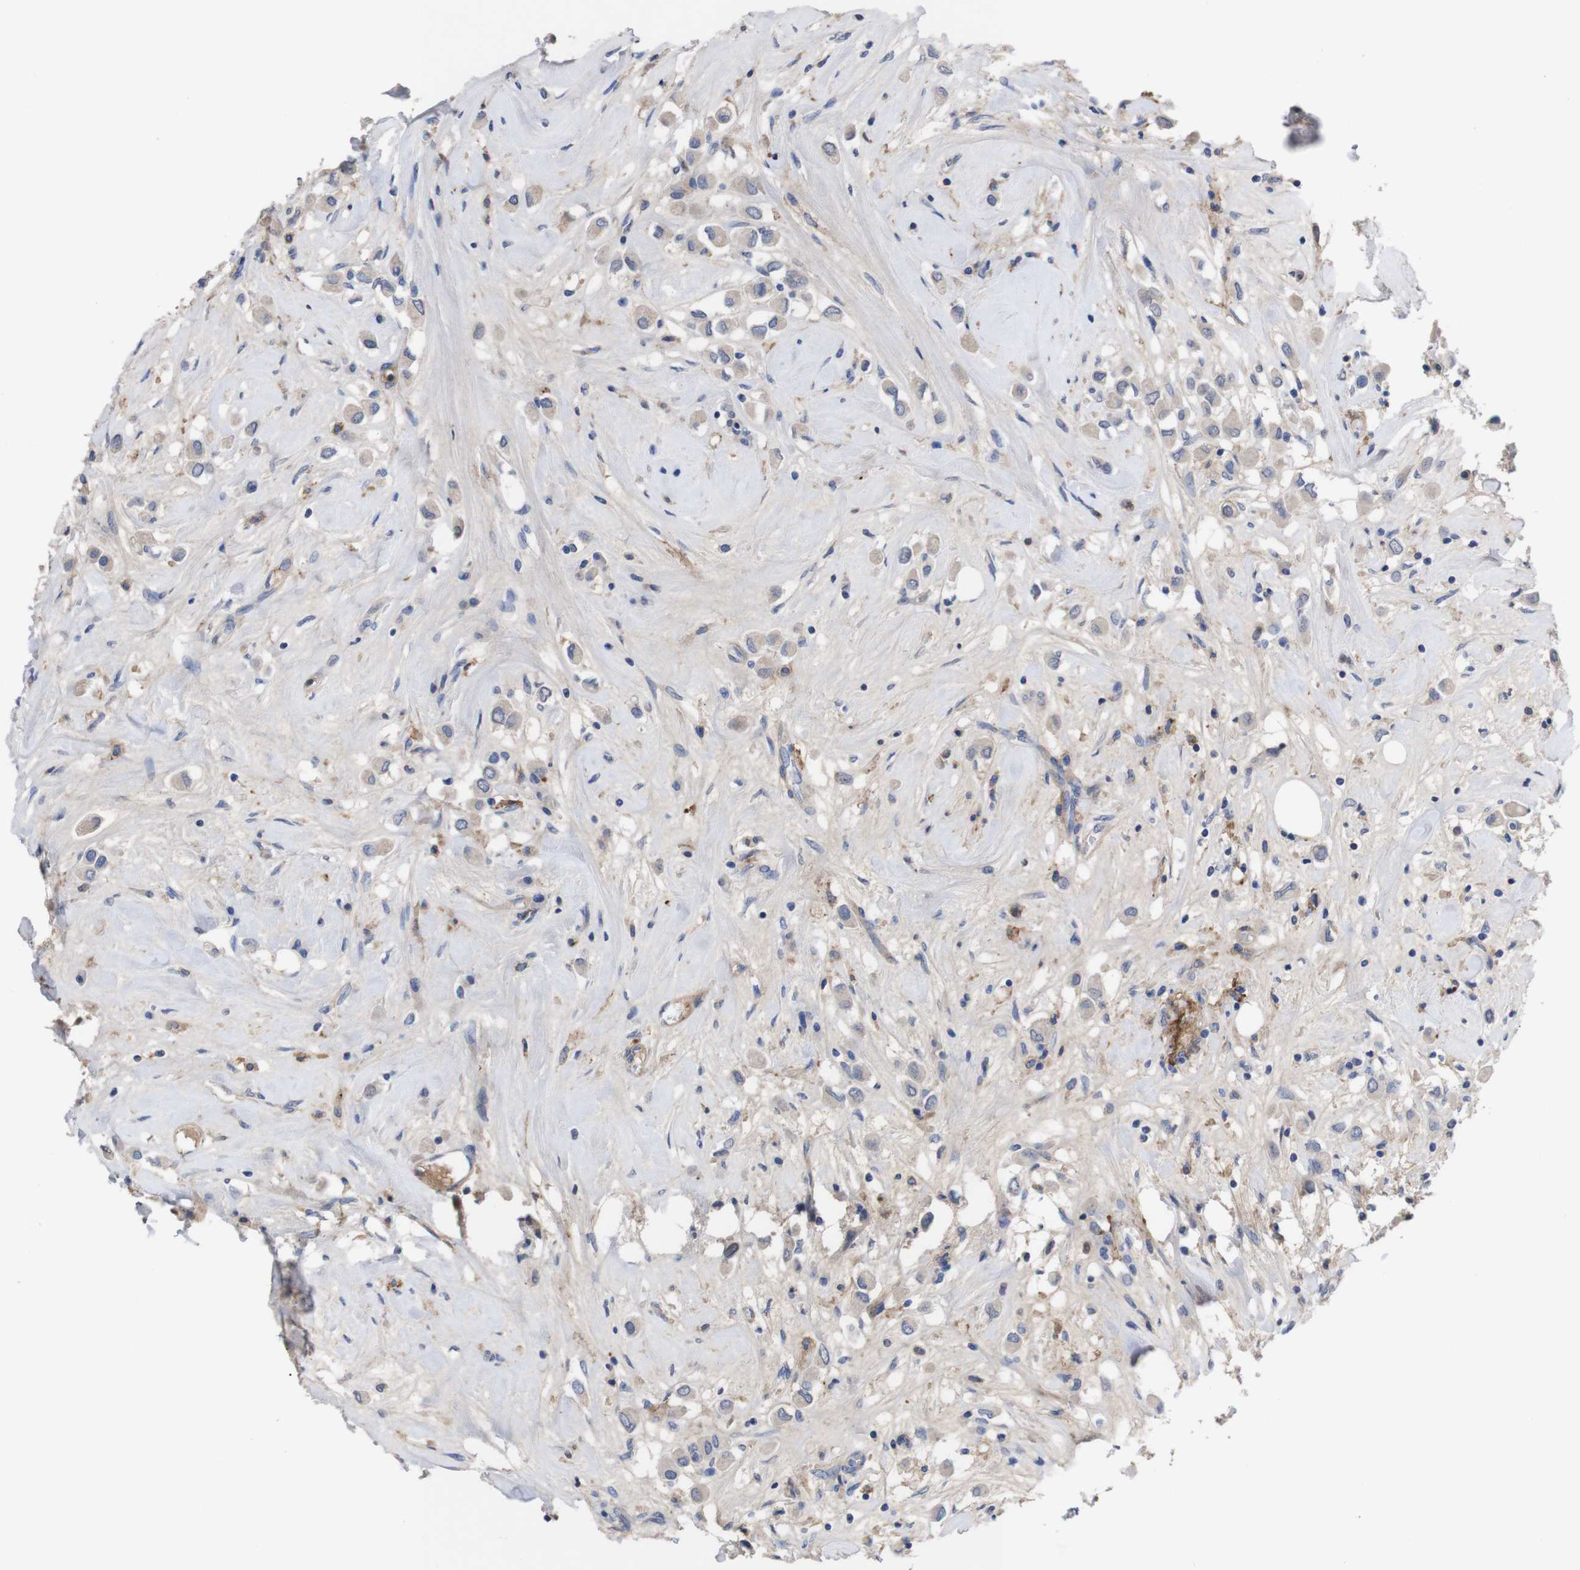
{"staining": {"intensity": "weak", "quantity": "25%-75%", "location": "cytoplasmic/membranous"}, "tissue": "breast cancer", "cell_type": "Tumor cells", "image_type": "cancer", "snomed": [{"axis": "morphology", "description": "Duct carcinoma"}, {"axis": "topography", "description": "Breast"}], "caption": "An immunohistochemistry photomicrograph of tumor tissue is shown. Protein staining in brown highlights weak cytoplasmic/membranous positivity in infiltrating ductal carcinoma (breast) within tumor cells. (DAB IHC with brightfield microscopy, high magnification).", "gene": "C5AR1", "patient": {"sex": "female", "age": 61}}